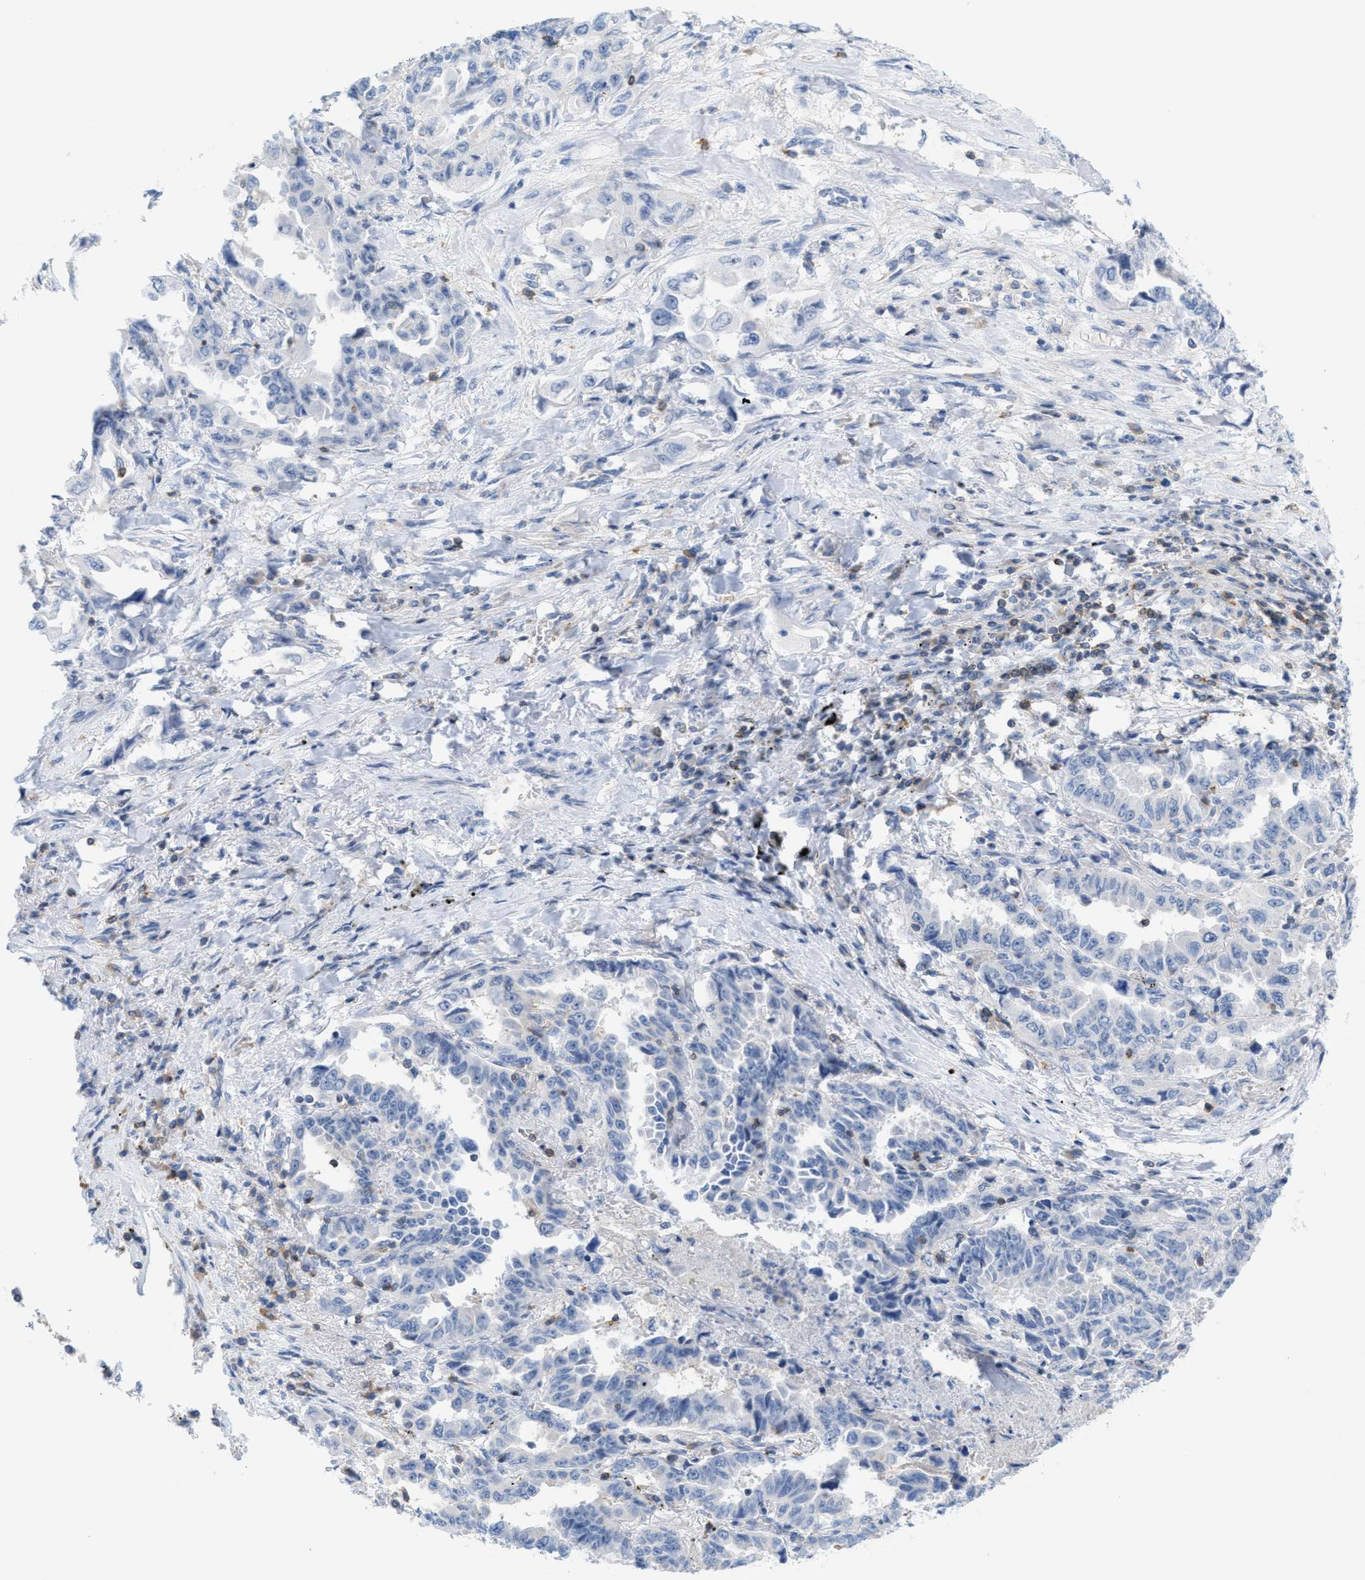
{"staining": {"intensity": "negative", "quantity": "none", "location": "none"}, "tissue": "lung cancer", "cell_type": "Tumor cells", "image_type": "cancer", "snomed": [{"axis": "morphology", "description": "Adenocarcinoma, NOS"}, {"axis": "topography", "description": "Lung"}], "caption": "The photomicrograph exhibits no staining of tumor cells in lung cancer (adenocarcinoma).", "gene": "IL16", "patient": {"sex": "female", "age": 51}}